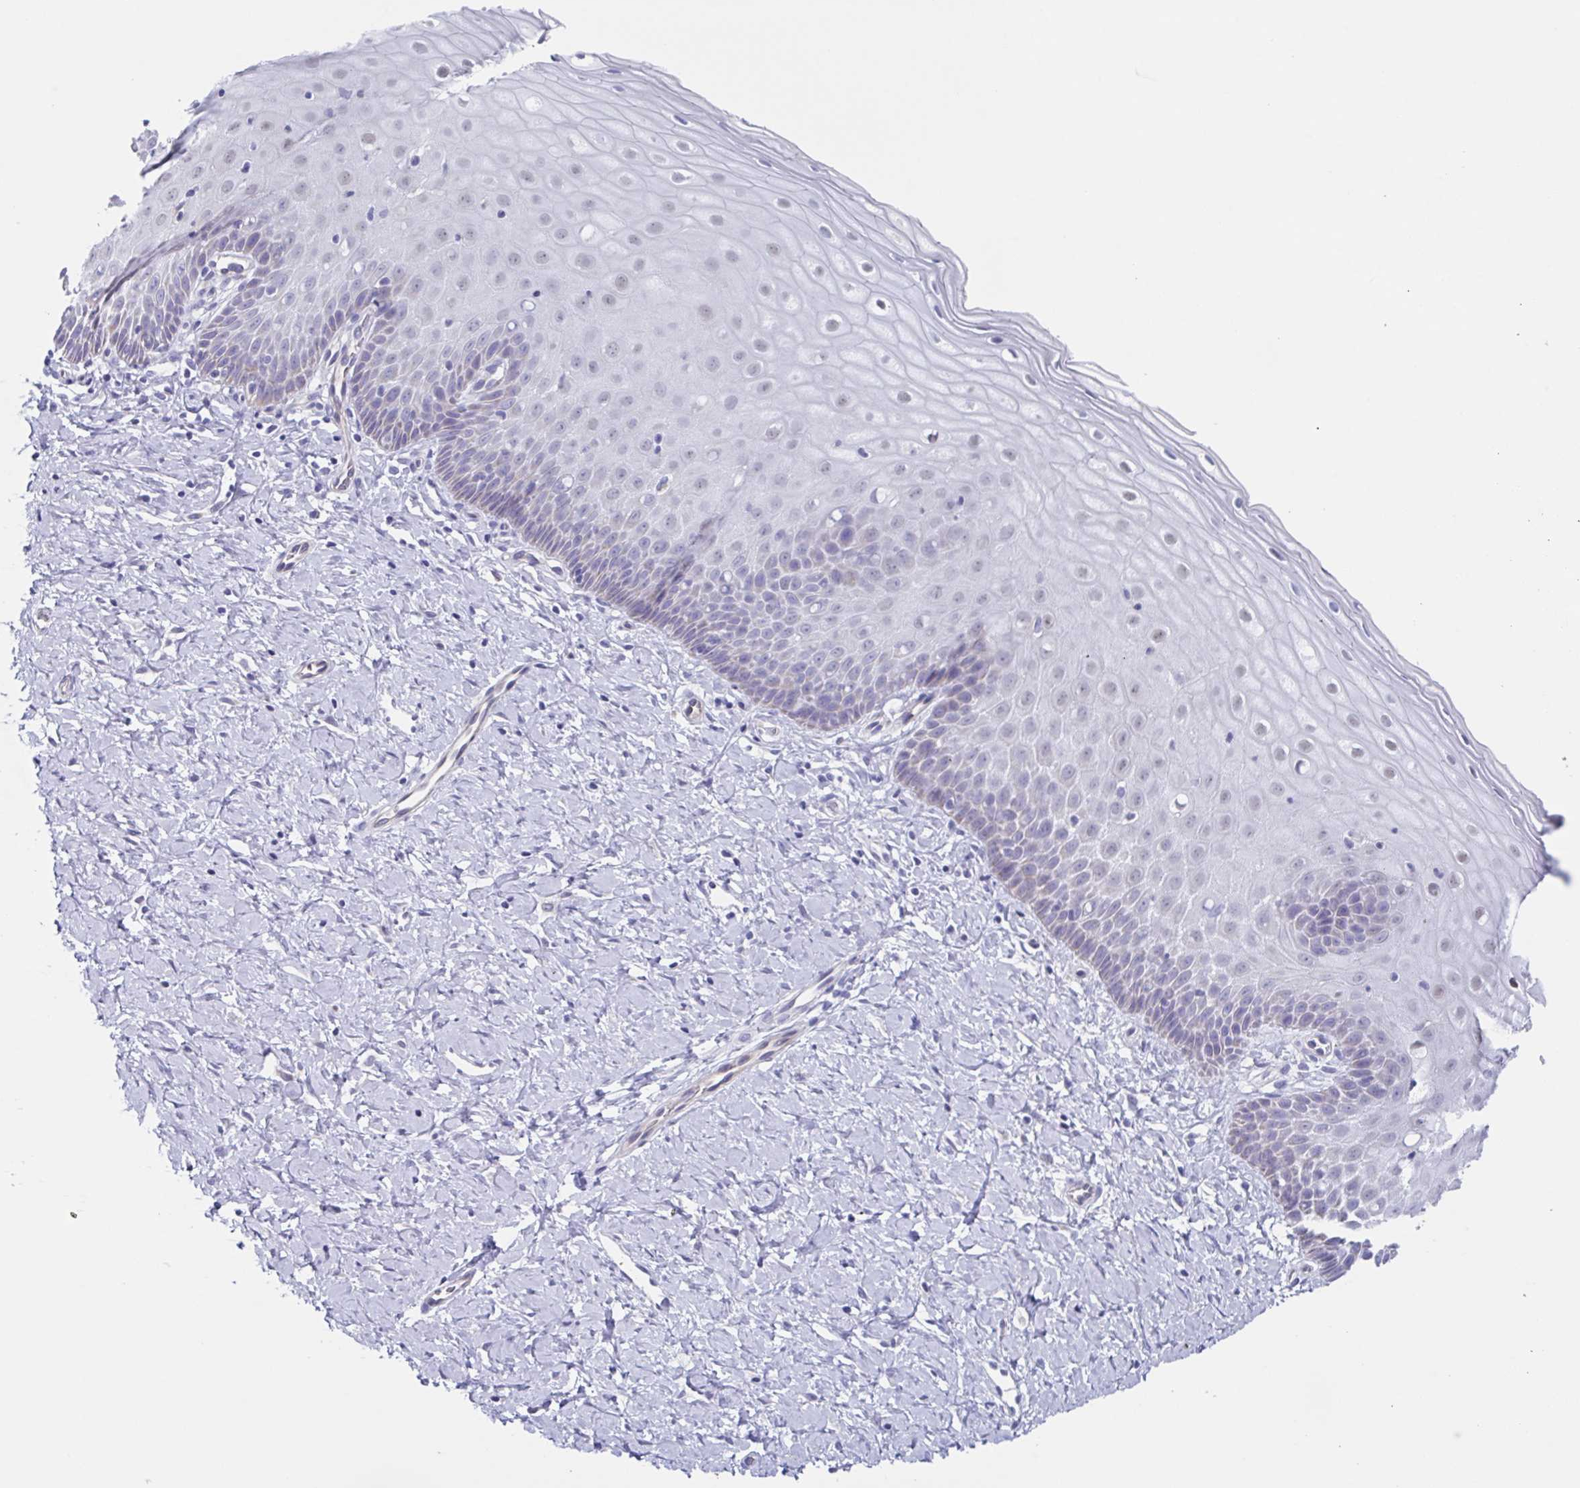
{"staining": {"intensity": "negative", "quantity": "none", "location": "none"}, "tissue": "cervix", "cell_type": "Glandular cells", "image_type": "normal", "snomed": [{"axis": "morphology", "description": "Normal tissue, NOS"}, {"axis": "topography", "description": "Cervix"}], "caption": "The histopathology image shows no staining of glandular cells in normal cervix.", "gene": "PBOV1", "patient": {"sex": "female", "age": 37}}